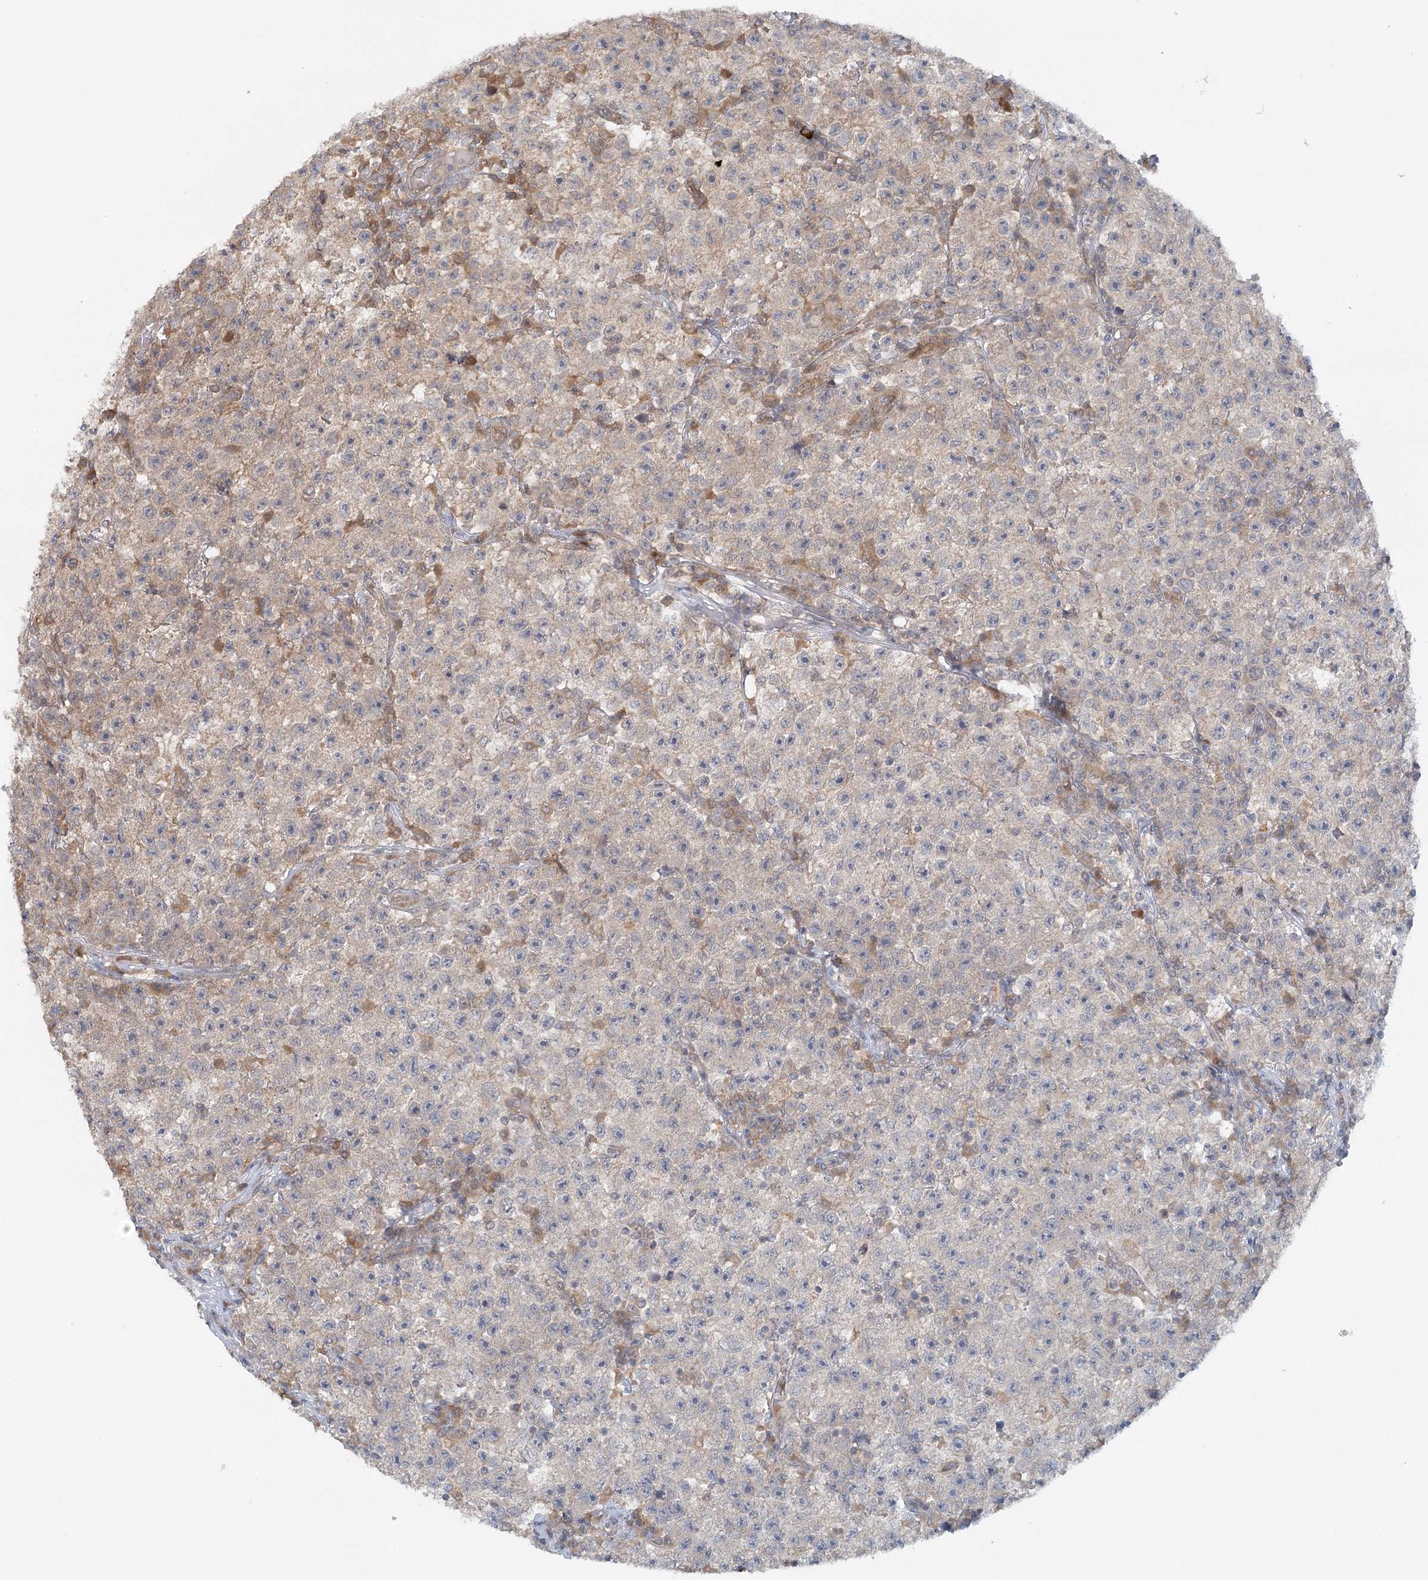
{"staining": {"intensity": "negative", "quantity": "none", "location": "none"}, "tissue": "testis cancer", "cell_type": "Tumor cells", "image_type": "cancer", "snomed": [{"axis": "morphology", "description": "Seminoma, NOS"}, {"axis": "topography", "description": "Testis"}], "caption": "An immunohistochemistry (IHC) image of testis cancer (seminoma) is shown. There is no staining in tumor cells of testis cancer (seminoma).", "gene": "GBE1", "patient": {"sex": "male", "age": 22}}